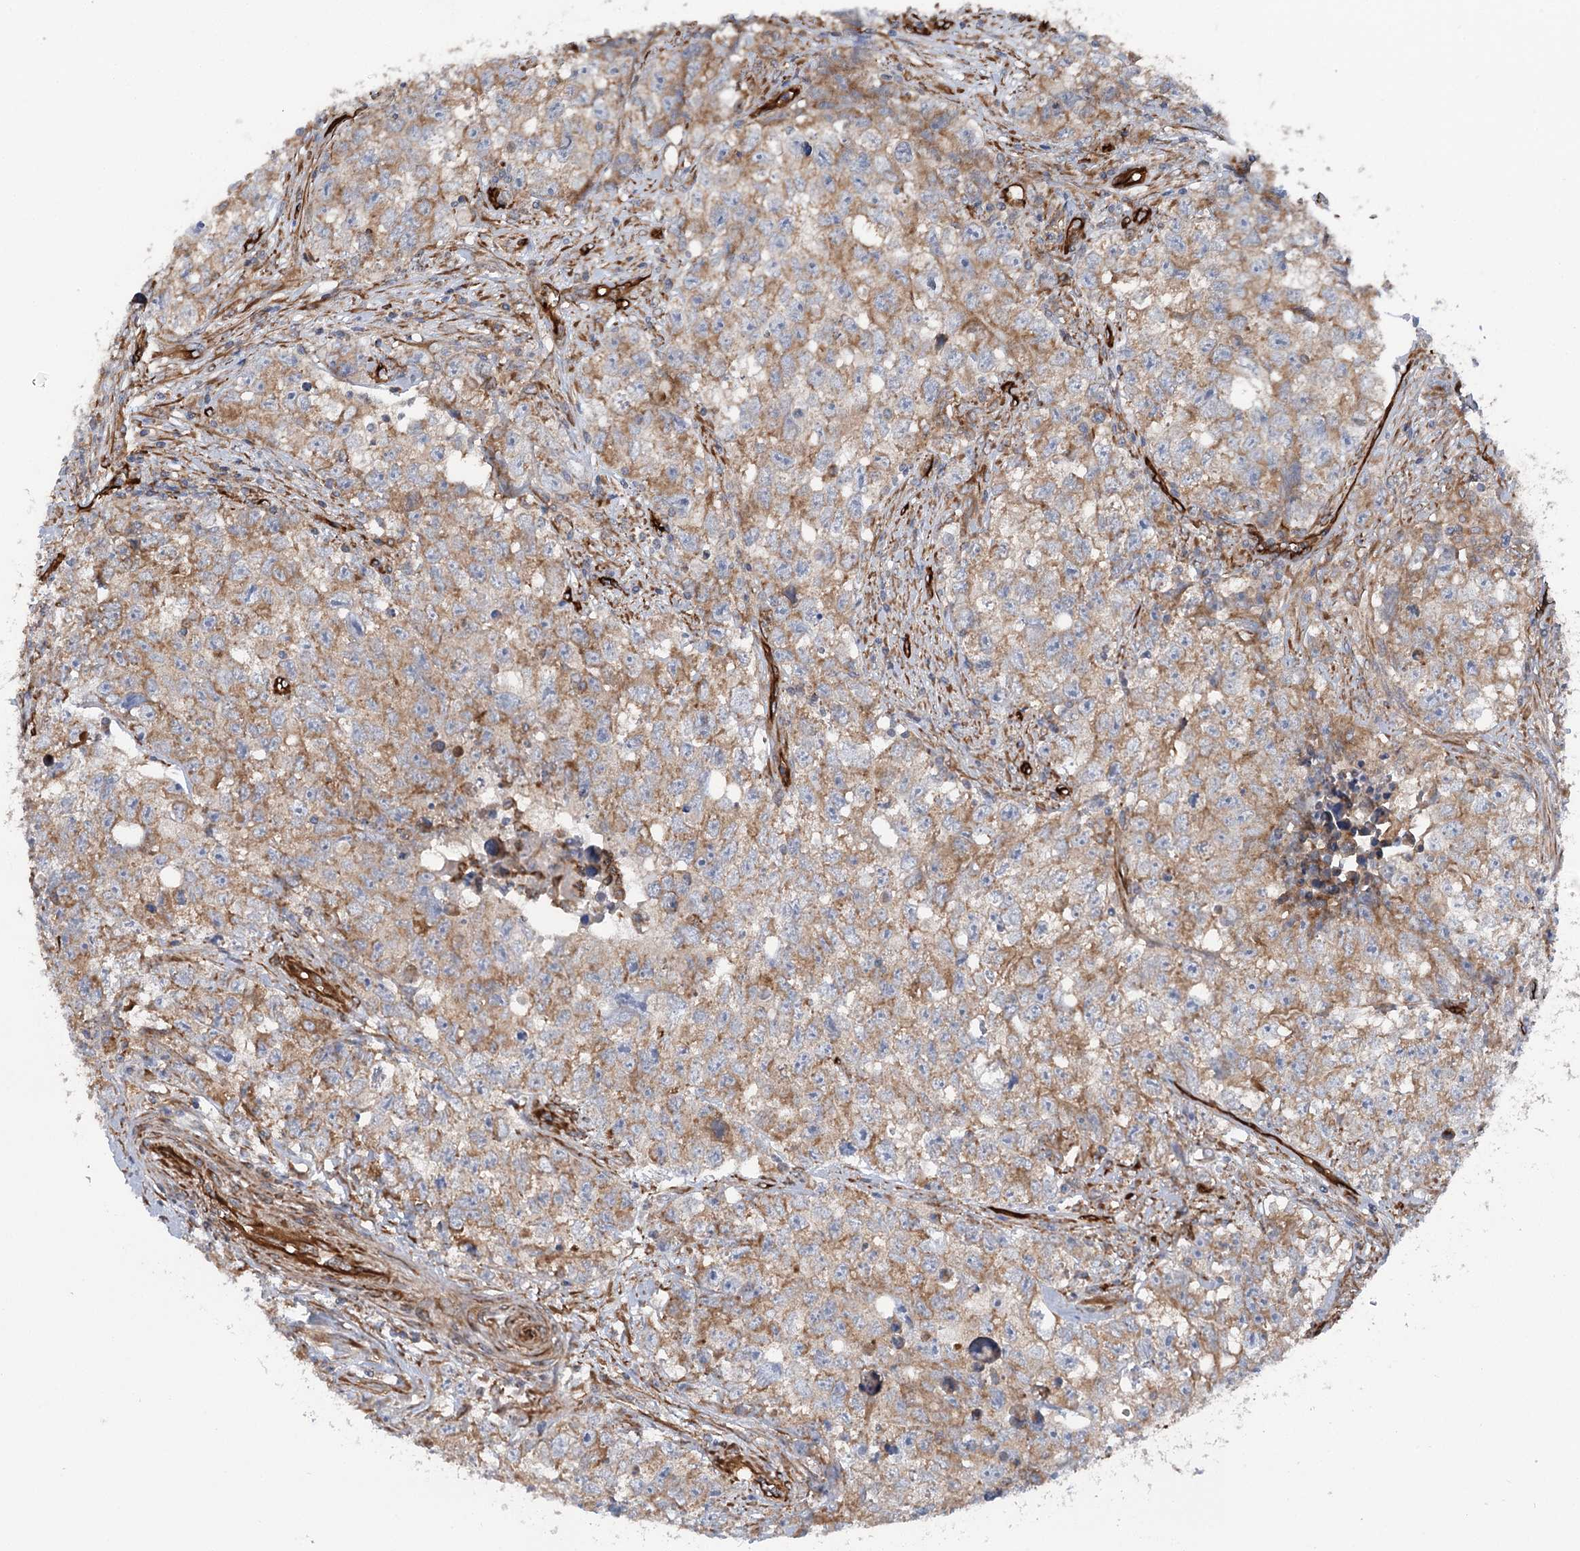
{"staining": {"intensity": "moderate", "quantity": ">75%", "location": "cytoplasmic/membranous"}, "tissue": "testis cancer", "cell_type": "Tumor cells", "image_type": "cancer", "snomed": [{"axis": "morphology", "description": "Seminoma, NOS"}, {"axis": "morphology", "description": "Carcinoma, Embryonal, NOS"}, {"axis": "topography", "description": "Testis"}], "caption": "There is medium levels of moderate cytoplasmic/membranous expression in tumor cells of seminoma (testis), as demonstrated by immunohistochemical staining (brown color).", "gene": "MTPAP", "patient": {"sex": "male", "age": 43}}